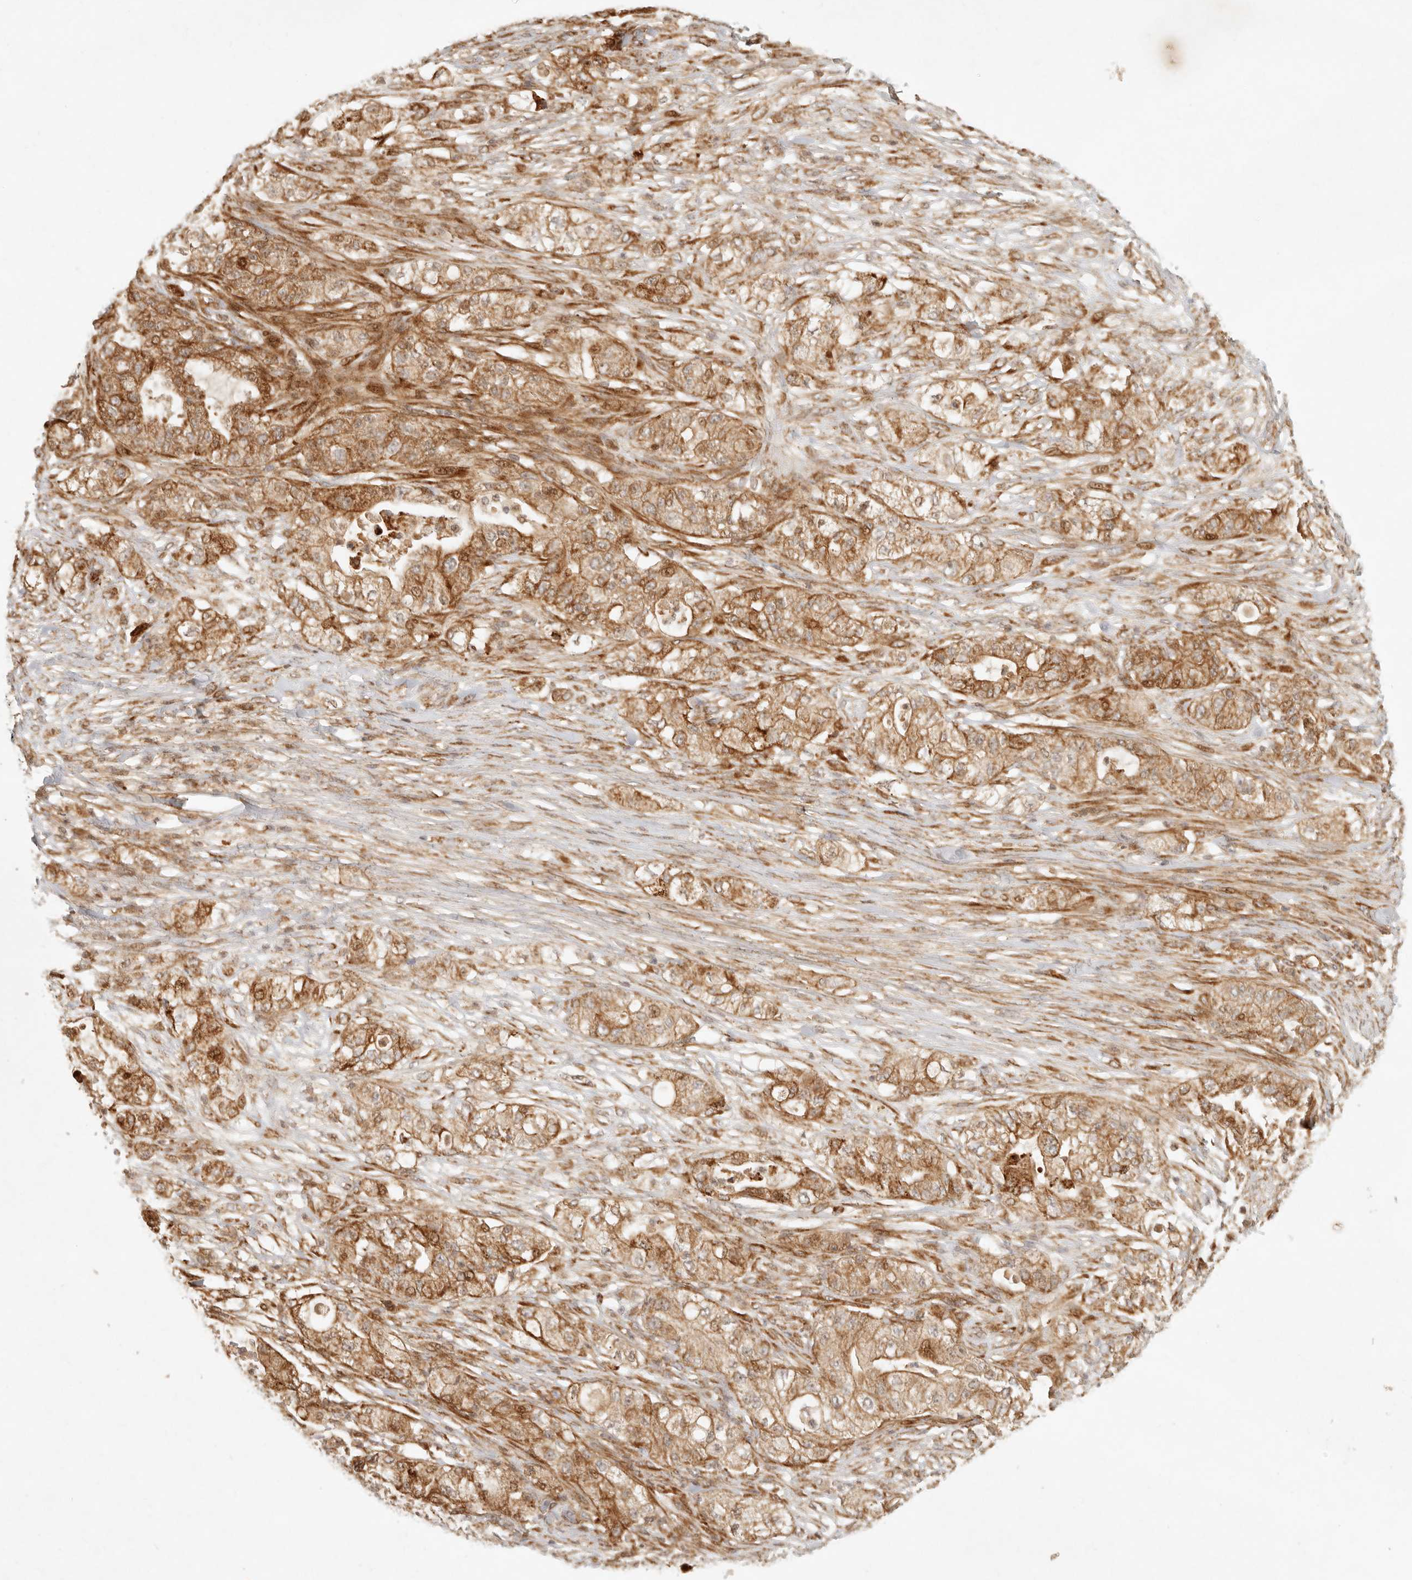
{"staining": {"intensity": "moderate", "quantity": ">75%", "location": "cytoplasmic/membranous,nuclear"}, "tissue": "pancreatic cancer", "cell_type": "Tumor cells", "image_type": "cancer", "snomed": [{"axis": "morphology", "description": "Adenocarcinoma, NOS"}, {"axis": "topography", "description": "Pancreas"}], "caption": "A medium amount of moderate cytoplasmic/membranous and nuclear staining is present in about >75% of tumor cells in pancreatic cancer tissue.", "gene": "KLHL38", "patient": {"sex": "female", "age": 78}}